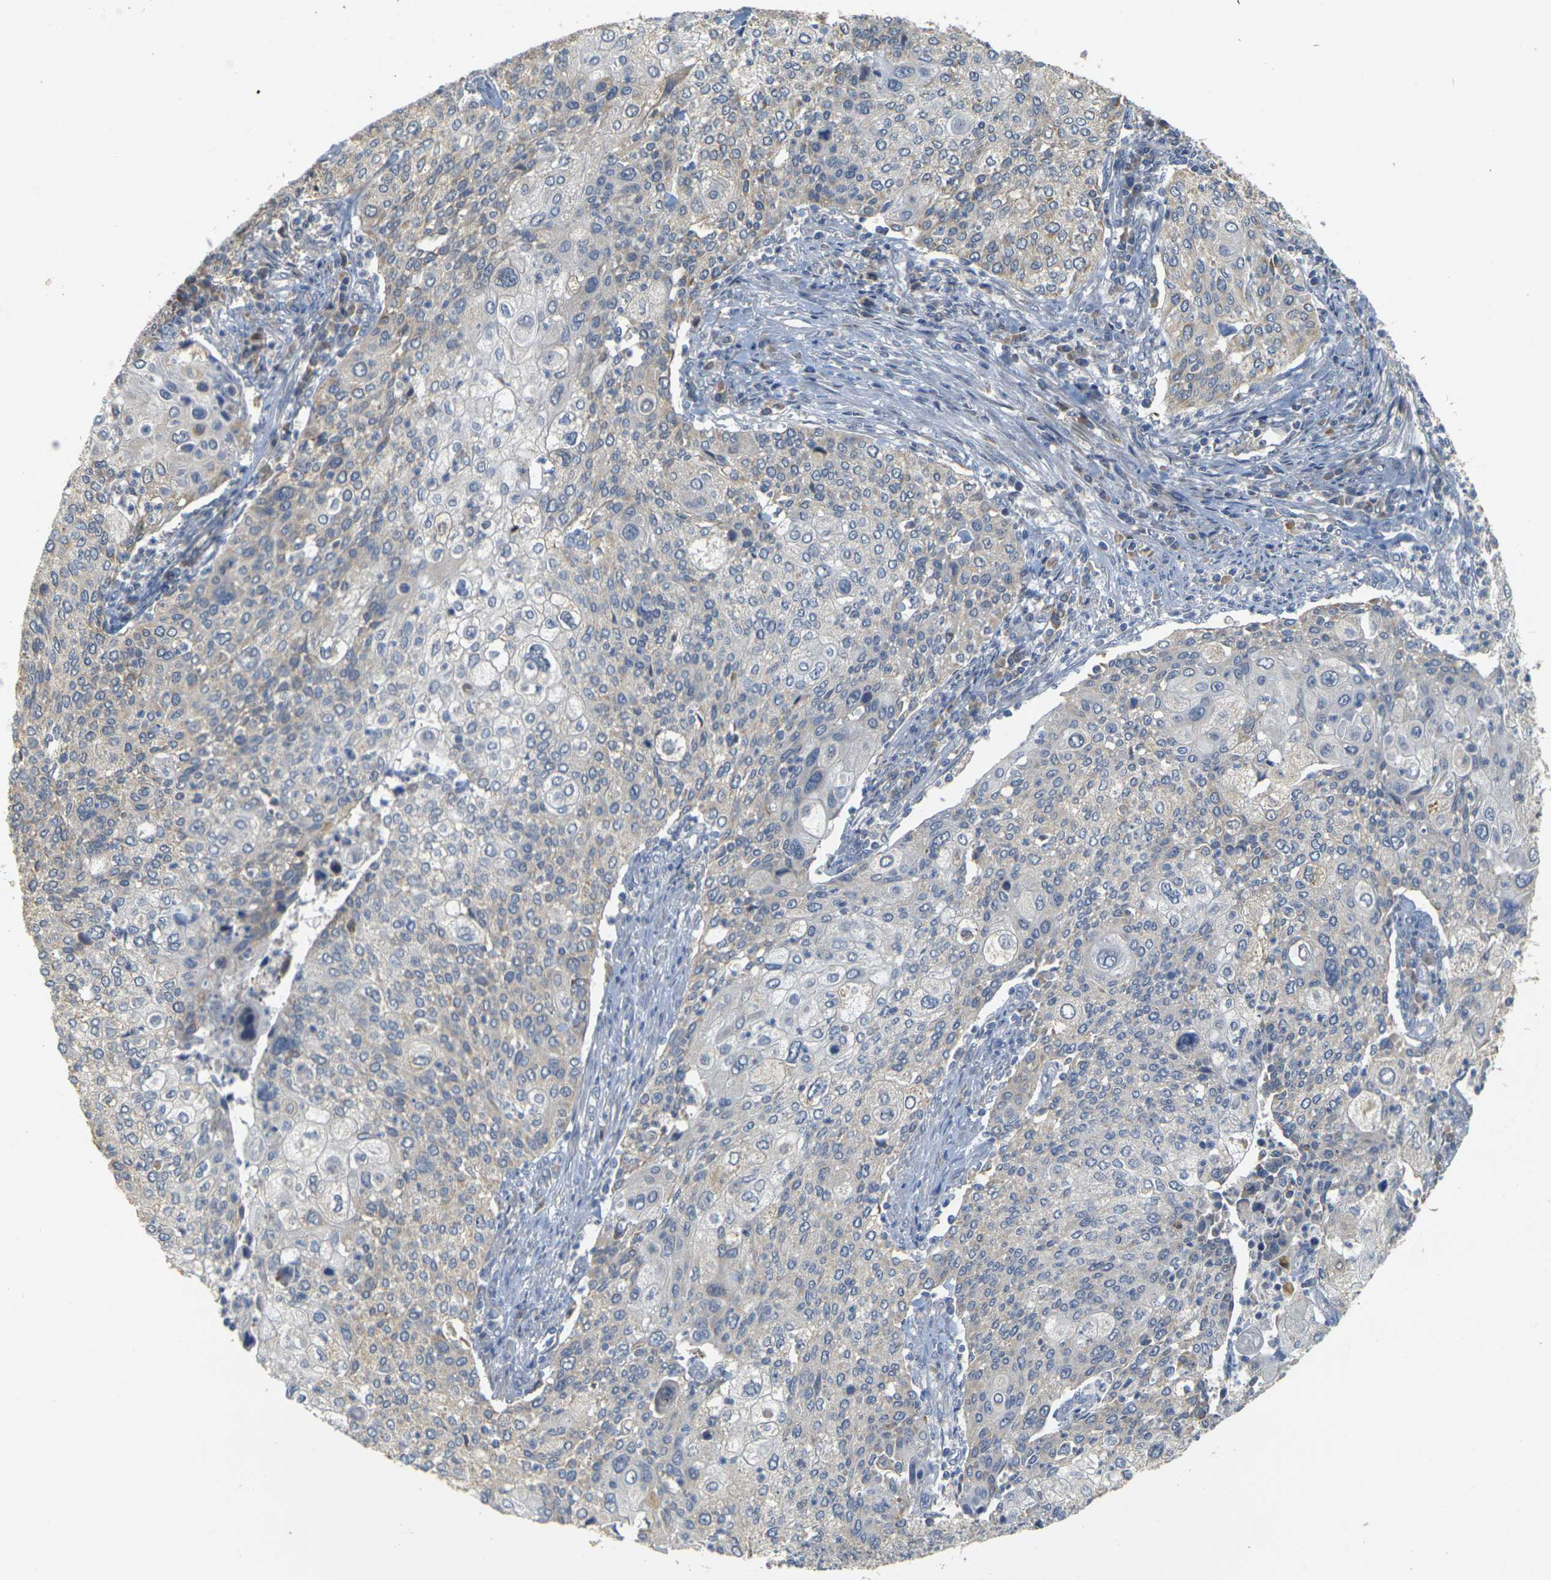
{"staining": {"intensity": "weak", "quantity": "<25%", "location": "cytoplasmic/membranous"}, "tissue": "cervical cancer", "cell_type": "Tumor cells", "image_type": "cancer", "snomed": [{"axis": "morphology", "description": "Squamous cell carcinoma, NOS"}, {"axis": "topography", "description": "Cervix"}], "caption": "Immunohistochemistry of squamous cell carcinoma (cervical) shows no staining in tumor cells.", "gene": "GDAP1", "patient": {"sex": "female", "age": 40}}